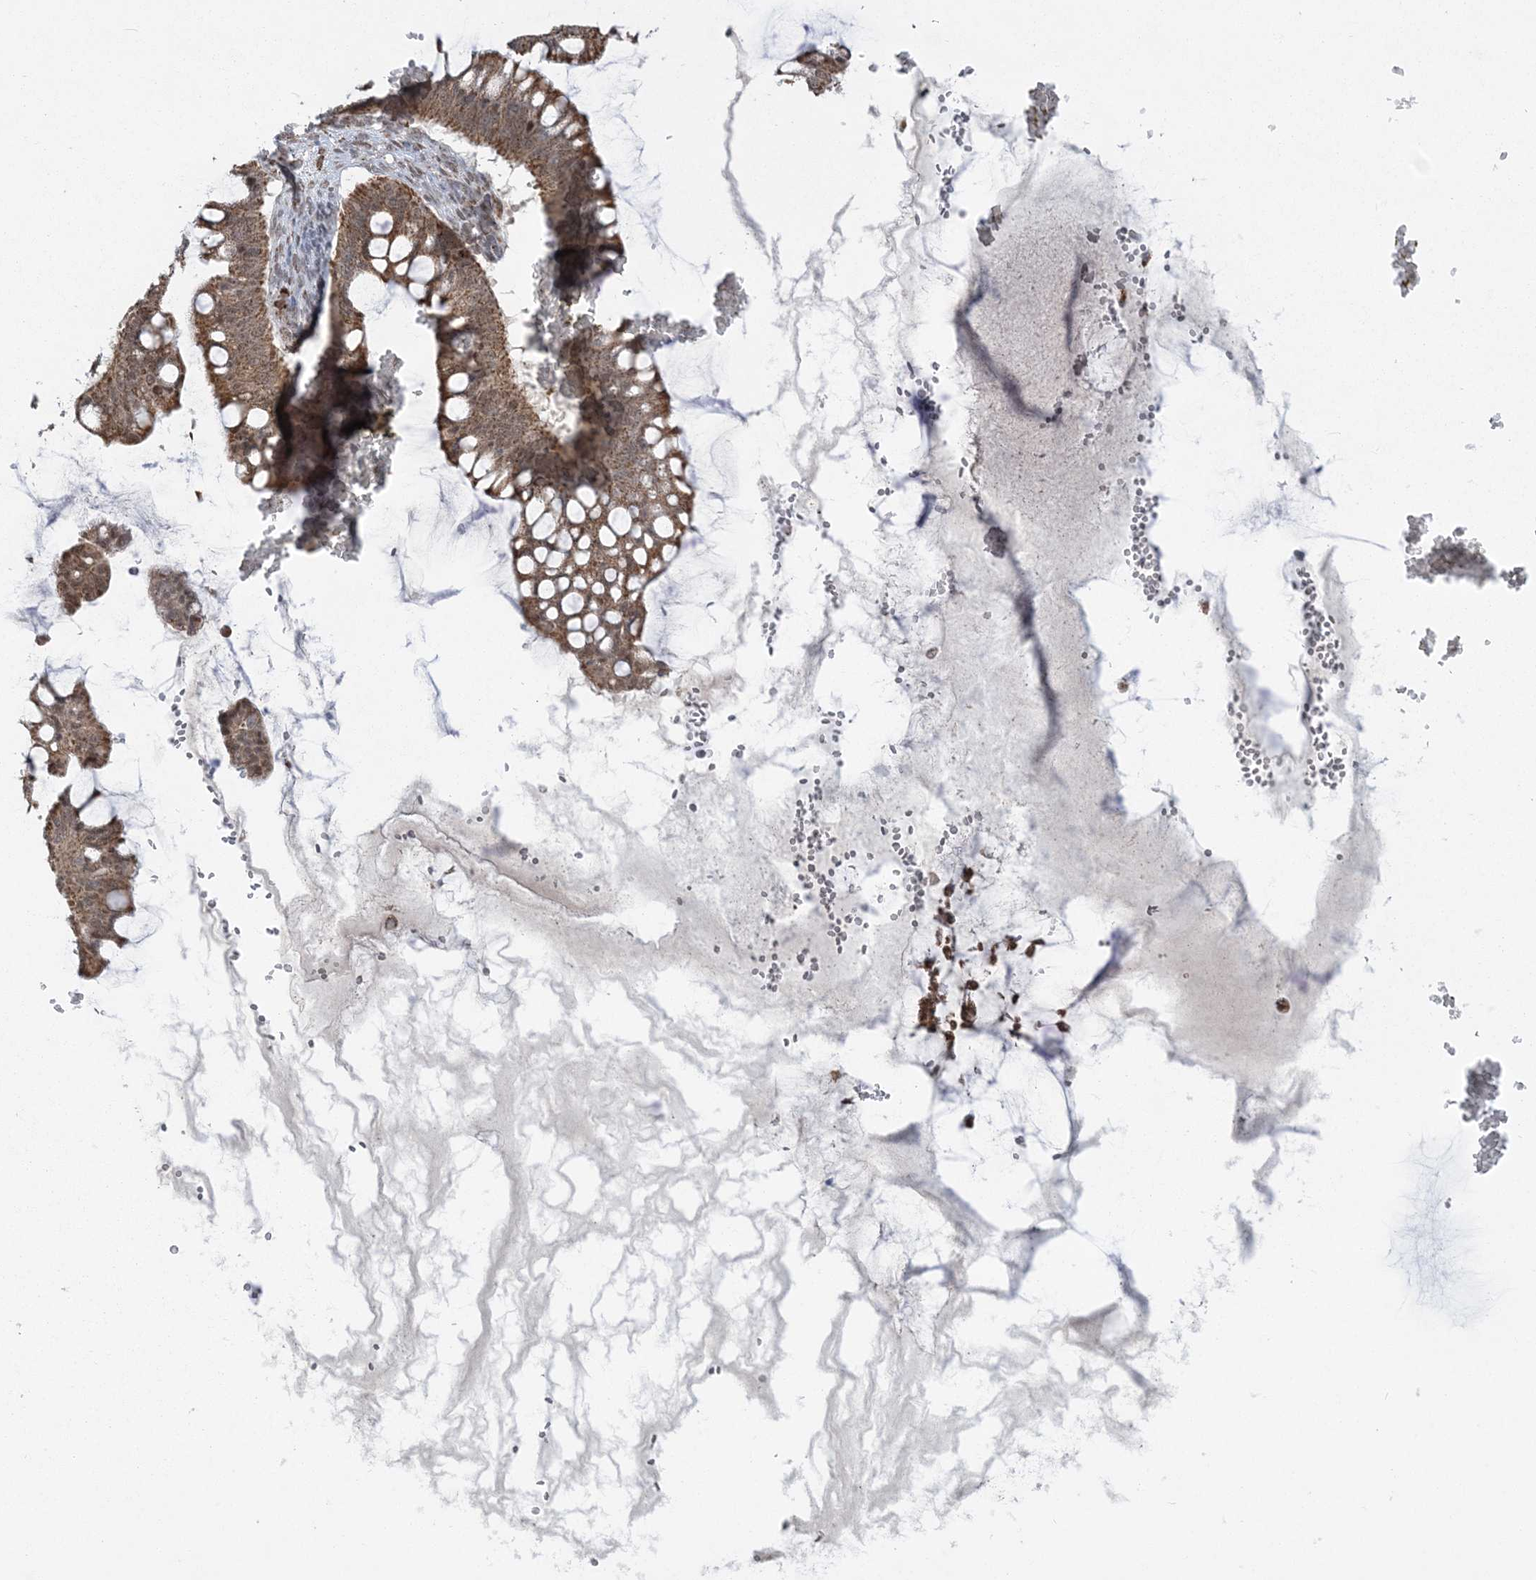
{"staining": {"intensity": "moderate", "quantity": ">75%", "location": "cytoplasmic/membranous"}, "tissue": "ovarian cancer", "cell_type": "Tumor cells", "image_type": "cancer", "snomed": [{"axis": "morphology", "description": "Cystadenocarcinoma, mucinous, NOS"}, {"axis": "topography", "description": "Ovary"}], "caption": "Ovarian mucinous cystadenocarcinoma stained with a protein marker shows moderate staining in tumor cells.", "gene": "GRSF1", "patient": {"sex": "female", "age": 73}}